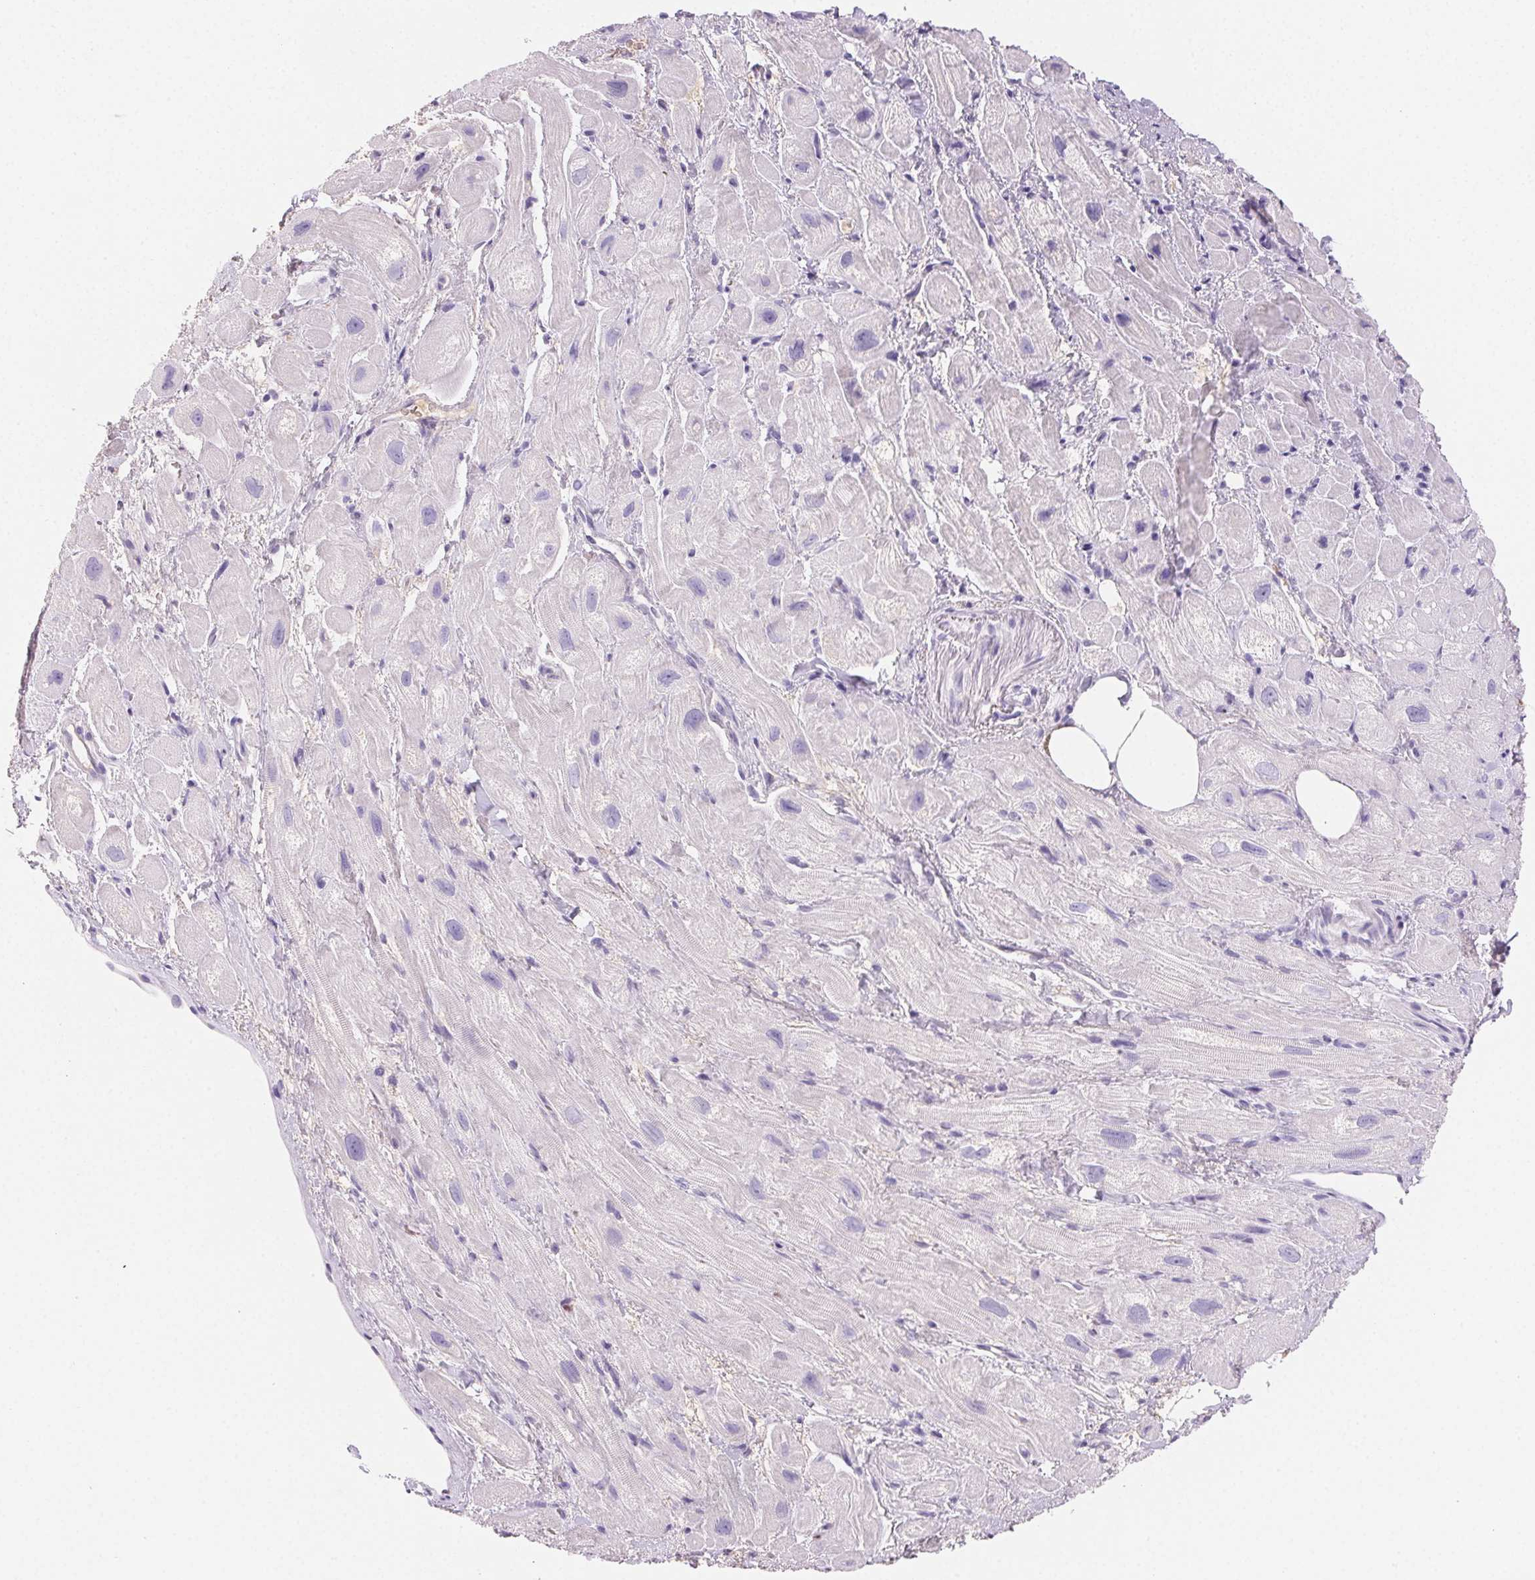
{"staining": {"intensity": "negative", "quantity": "none", "location": "none"}, "tissue": "heart muscle", "cell_type": "Cardiomyocytes", "image_type": "normal", "snomed": [{"axis": "morphology", "description": "Normal tissue, NOS"}, {"axis": "topography", "description": "Heart"}], "caption": "High power microscopy histopathology image of an immunohistochemistry photomicrograph of unremarkable heart muscle, revealing no significant expression in cardiomyocytes. (DAB (3,3'-diaminobenzidine) IHC, high magnification).", "gene": "PADI4", "patient": {"sex": "female", "age": 69}}